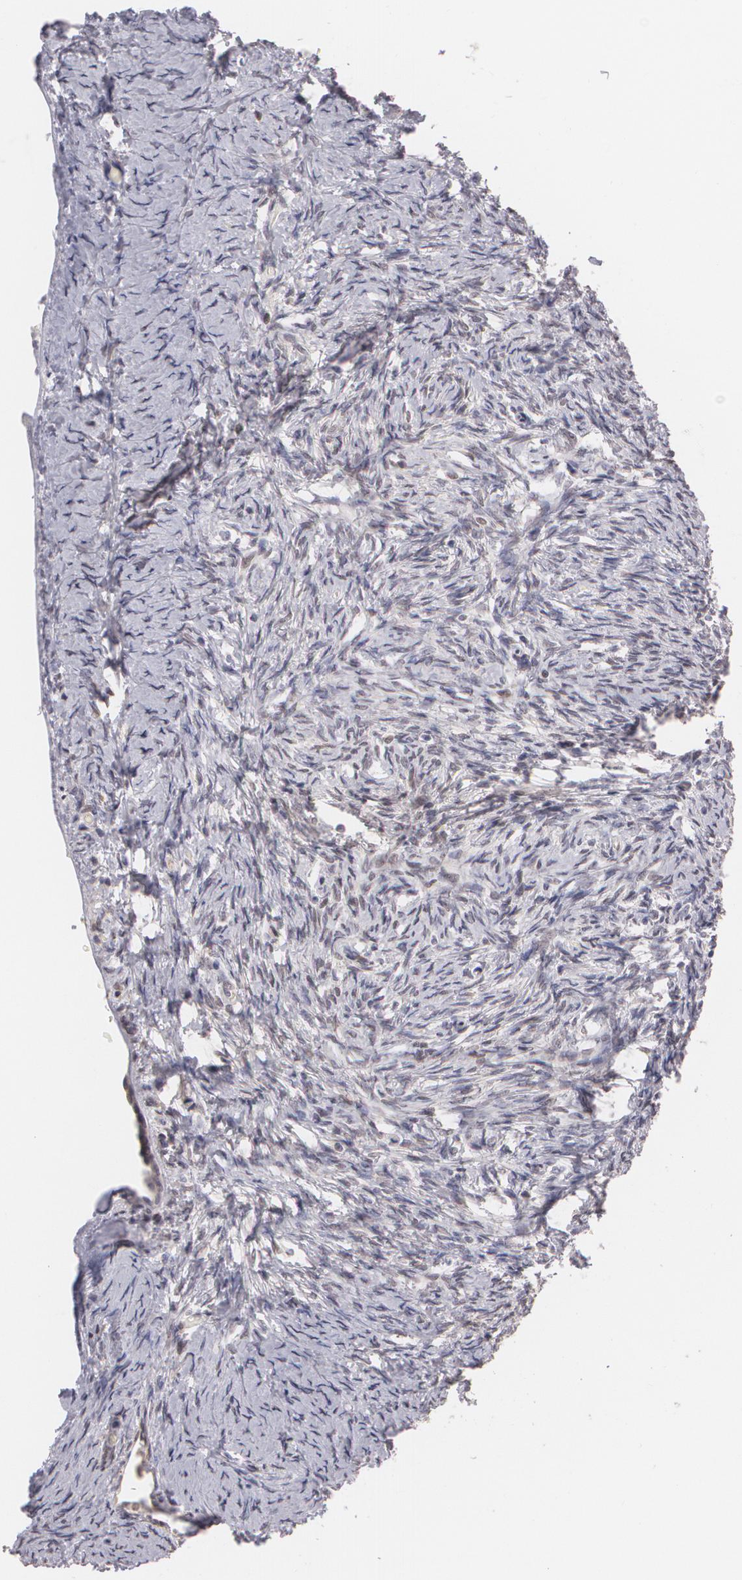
{"staining": {"intensity": "negative", "quantity": "none", "location": "none"}, "tissue": "ovary", "cell_type": "Follicle cells", "image_type": "normal", "snomed": [{"axis": "morphology", "description": "Normal tissue, NOS"}, {"axis": "topography", "description": "Ovary"}], "caption": "DAB immunohistochemical staining of unremarkable ovary reveals no significant expression in follicle cells. The staining is performed using DAB brown chromogen with nuclei counter-stained in using hematoxylin.", "gene": "ZBTB16", "patient": {"sex": "female", "age": 53}}